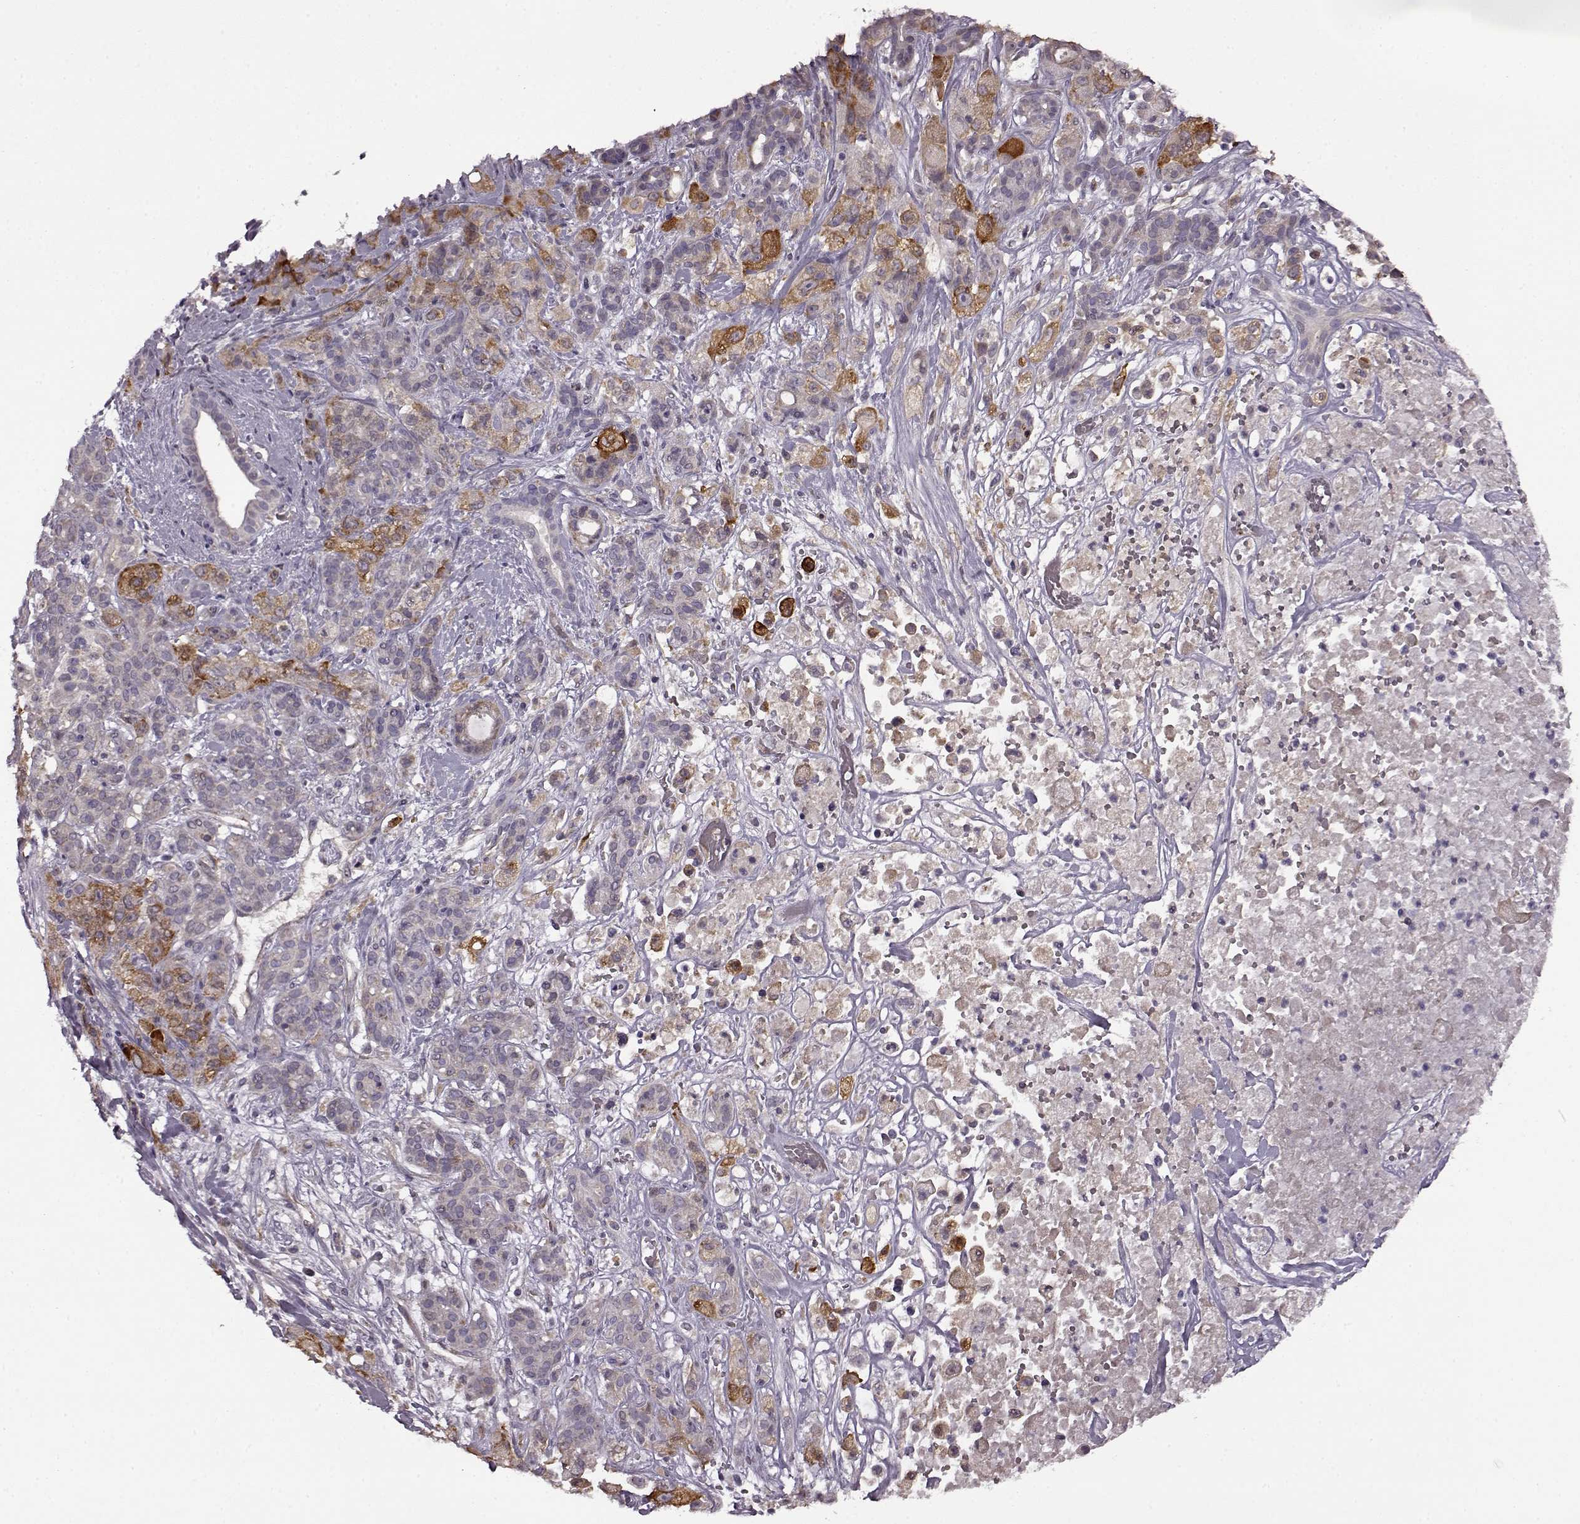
{"staining": {"intensity": "moderate", "quantity": "<25%", "location": "cytoplasmic/membranous"}, "tissue": "pancreatic cancer", "cell_type": "Tumor cells", "image_type": "cancer", "snomed": [{"axis": "morphology", "description": "Adenocarcinoma, NOS"}, {"axis": "topography", "description": "Pancreas"}], "caption": "This is an image of IHC staining of pancreatic adenocarcinoma, which shows moderate staining in the cytoplasmic/membranous of tumor cells.", "gene": "MTSS1", "patient": {"sex": "male", "age": 44}}